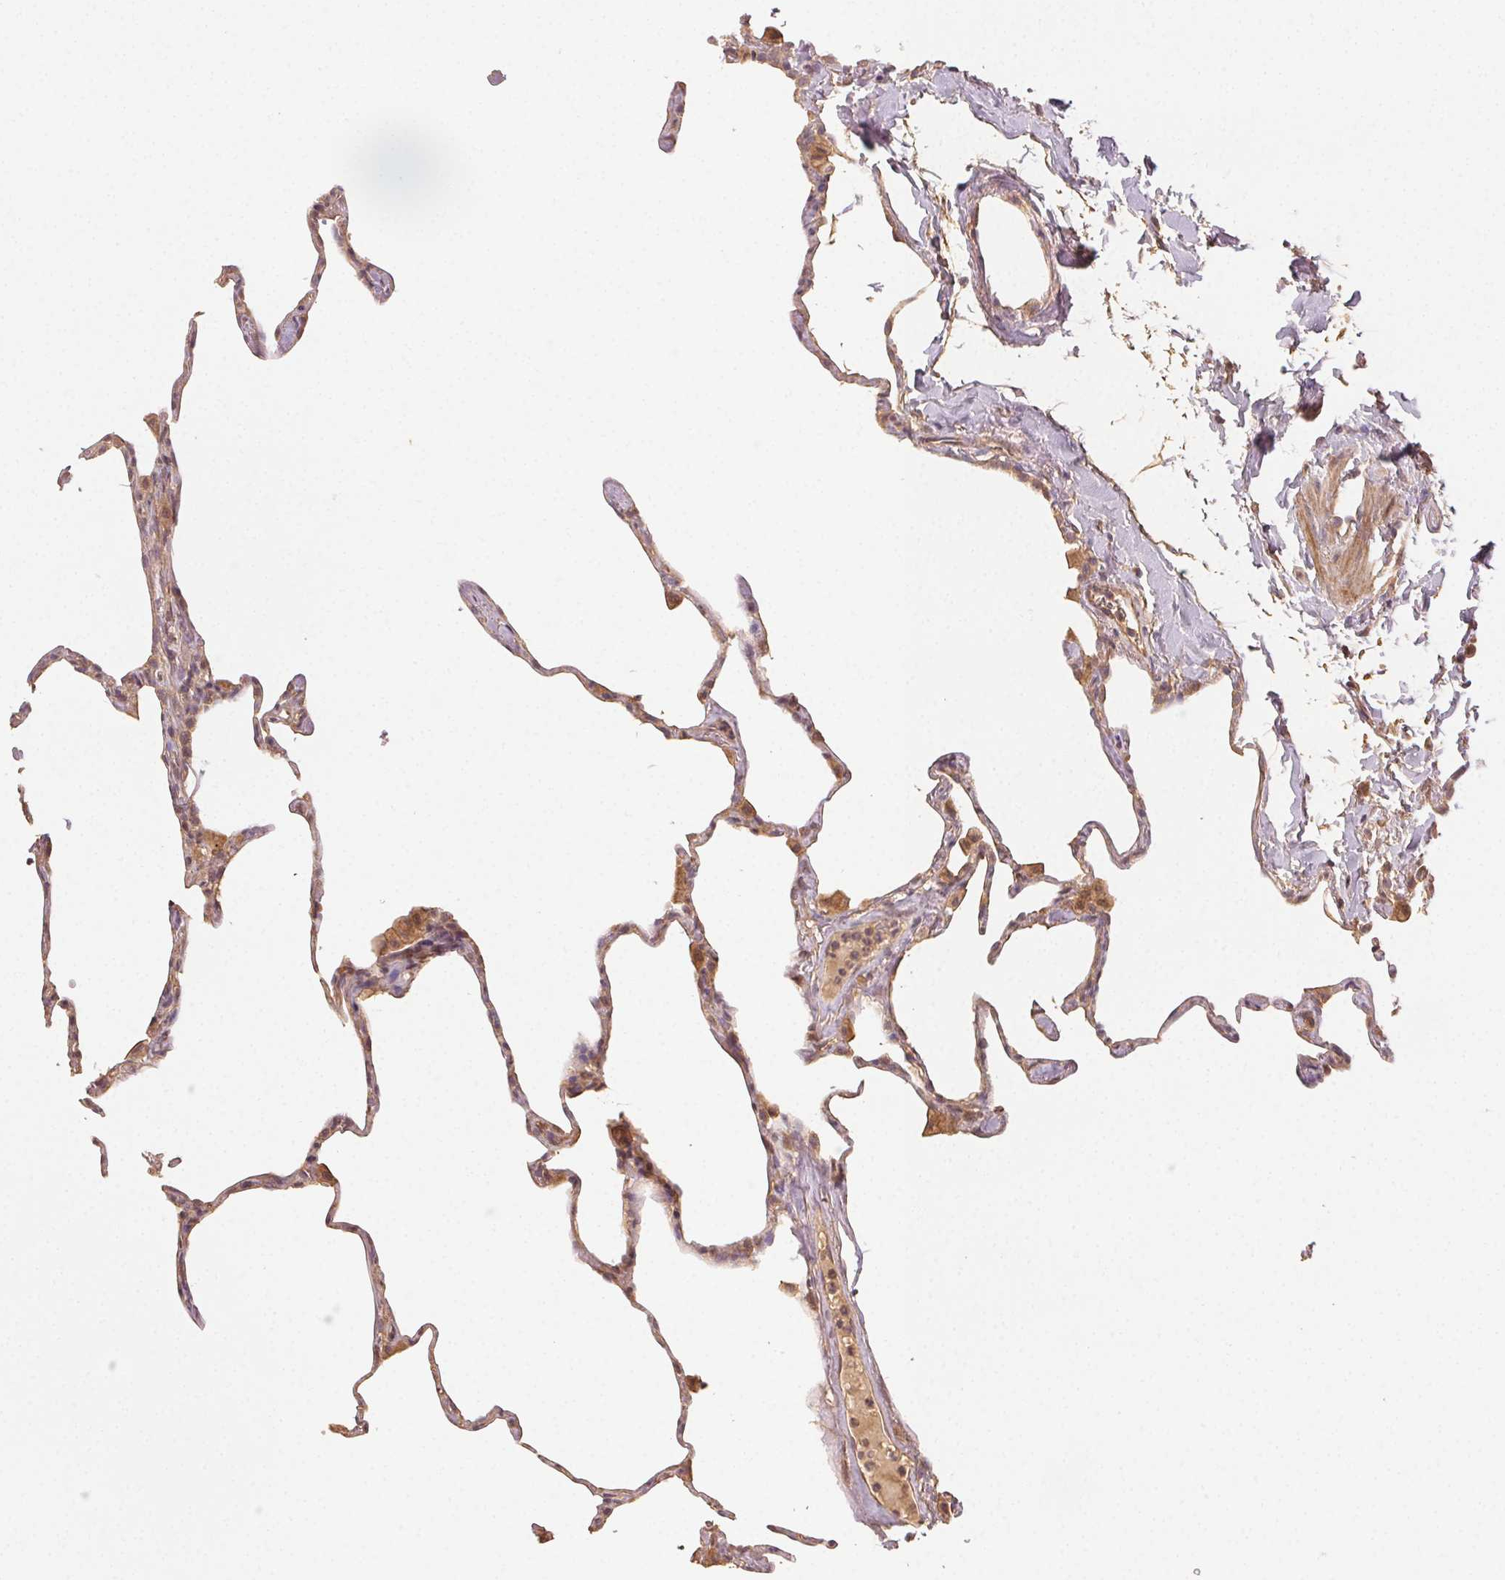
{"staining": {"intensity": "weak", "quantity": ">75%", "location": "cytoplasmic/membranous"}, "tissue": "lung", "cell_type": "Alveolar cells", "image_type": "normal", "snomed": [{"axis": "morphology", "description": "Normal tissue, NOS"}, {"axis": "topography", "description": "Lung"}], "caption": "This micrograph demonstrates normal lung stained with immunohistochemistry to label a protein in brown. The cytoplasmic/membranous of alveolar cells show weak positivity for the protein. Nuclei are counter-stained blue.", "gene": "RALA", "patient": {"sex": "male", "age": 65}}